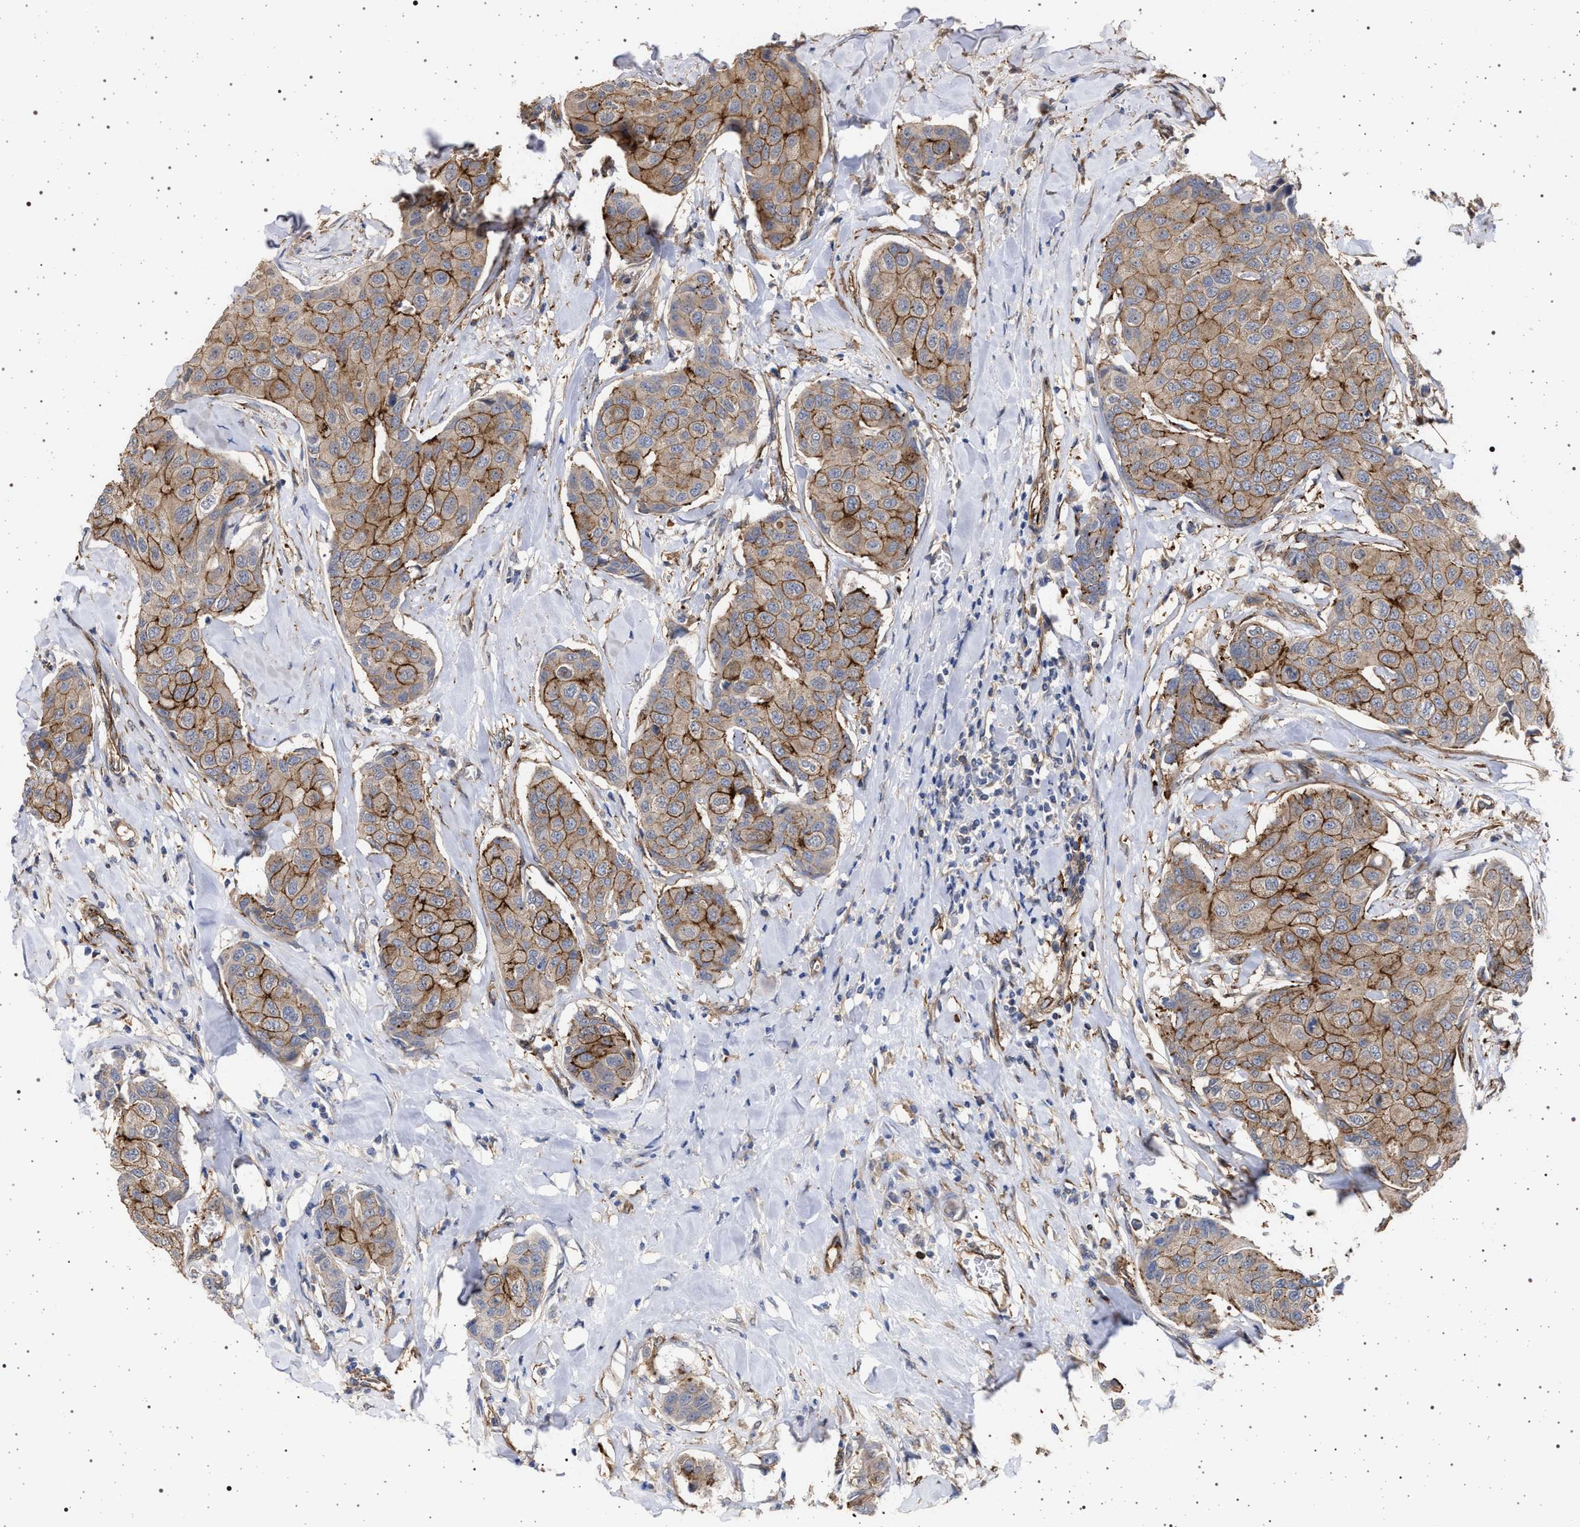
{"staining": {"intensity": "moderate", "quantity": ">75%", "location": "cytoplasmic/membranous"}, "tissue": "breast cancer", "cell_type": "Tumor cells", "image_type": "cancer", "snomed": [{"axis": "morphology", "description": "Duct carcinoma"}, {"axis": "topography", "description": "Breast"}], "caption": "This histopathology image displays immunohistochemistry staining of human infiltrating ductal carcinoma (breast), with medium moderate cytoplasmic/membranous positivity in about >75% of tumor cells.", "gene": "IFT20", "patient": {"sex": "female", "age": 80}}